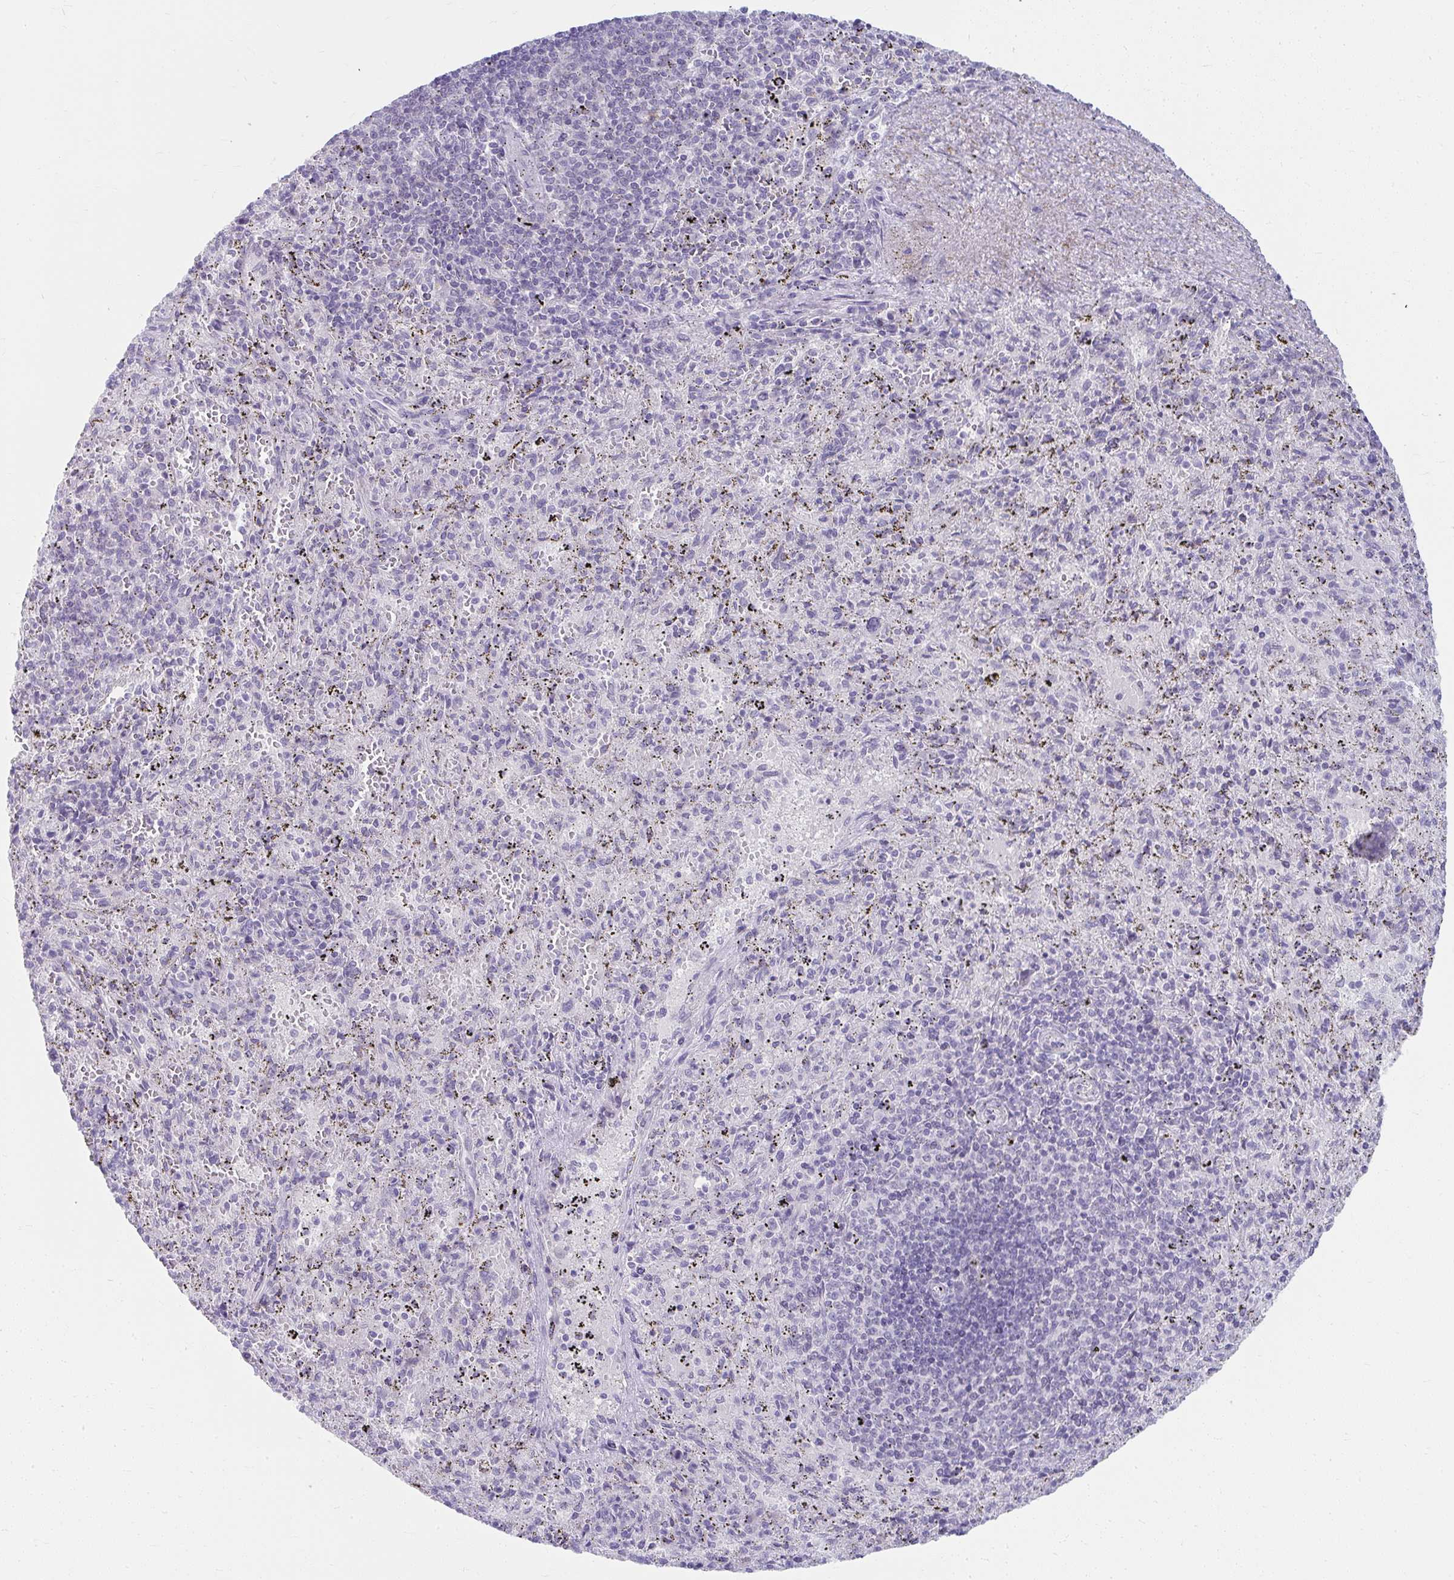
{"staining": {"intensity": "negative", "quantity": "none", "location": "none"}, "tissue": "spleen", "cell_type": "Cells in red pulp", "image_type": "normal", "snomed": [{"axis": "morphology", "description": "Normal tissue, NOS"}, {"axis": "topography", "description": "Spleen"}], "caption": "Immunohistochemistry image of benign spleen: human spleen stained with DAB displays no significant protein staining in cells in red pulp. (DAB immunohistochemistry visualized using brightfield microscopy, high magnification).", "gene": "UGT3A2", "patient": {"sex": "male", "age": 57}}